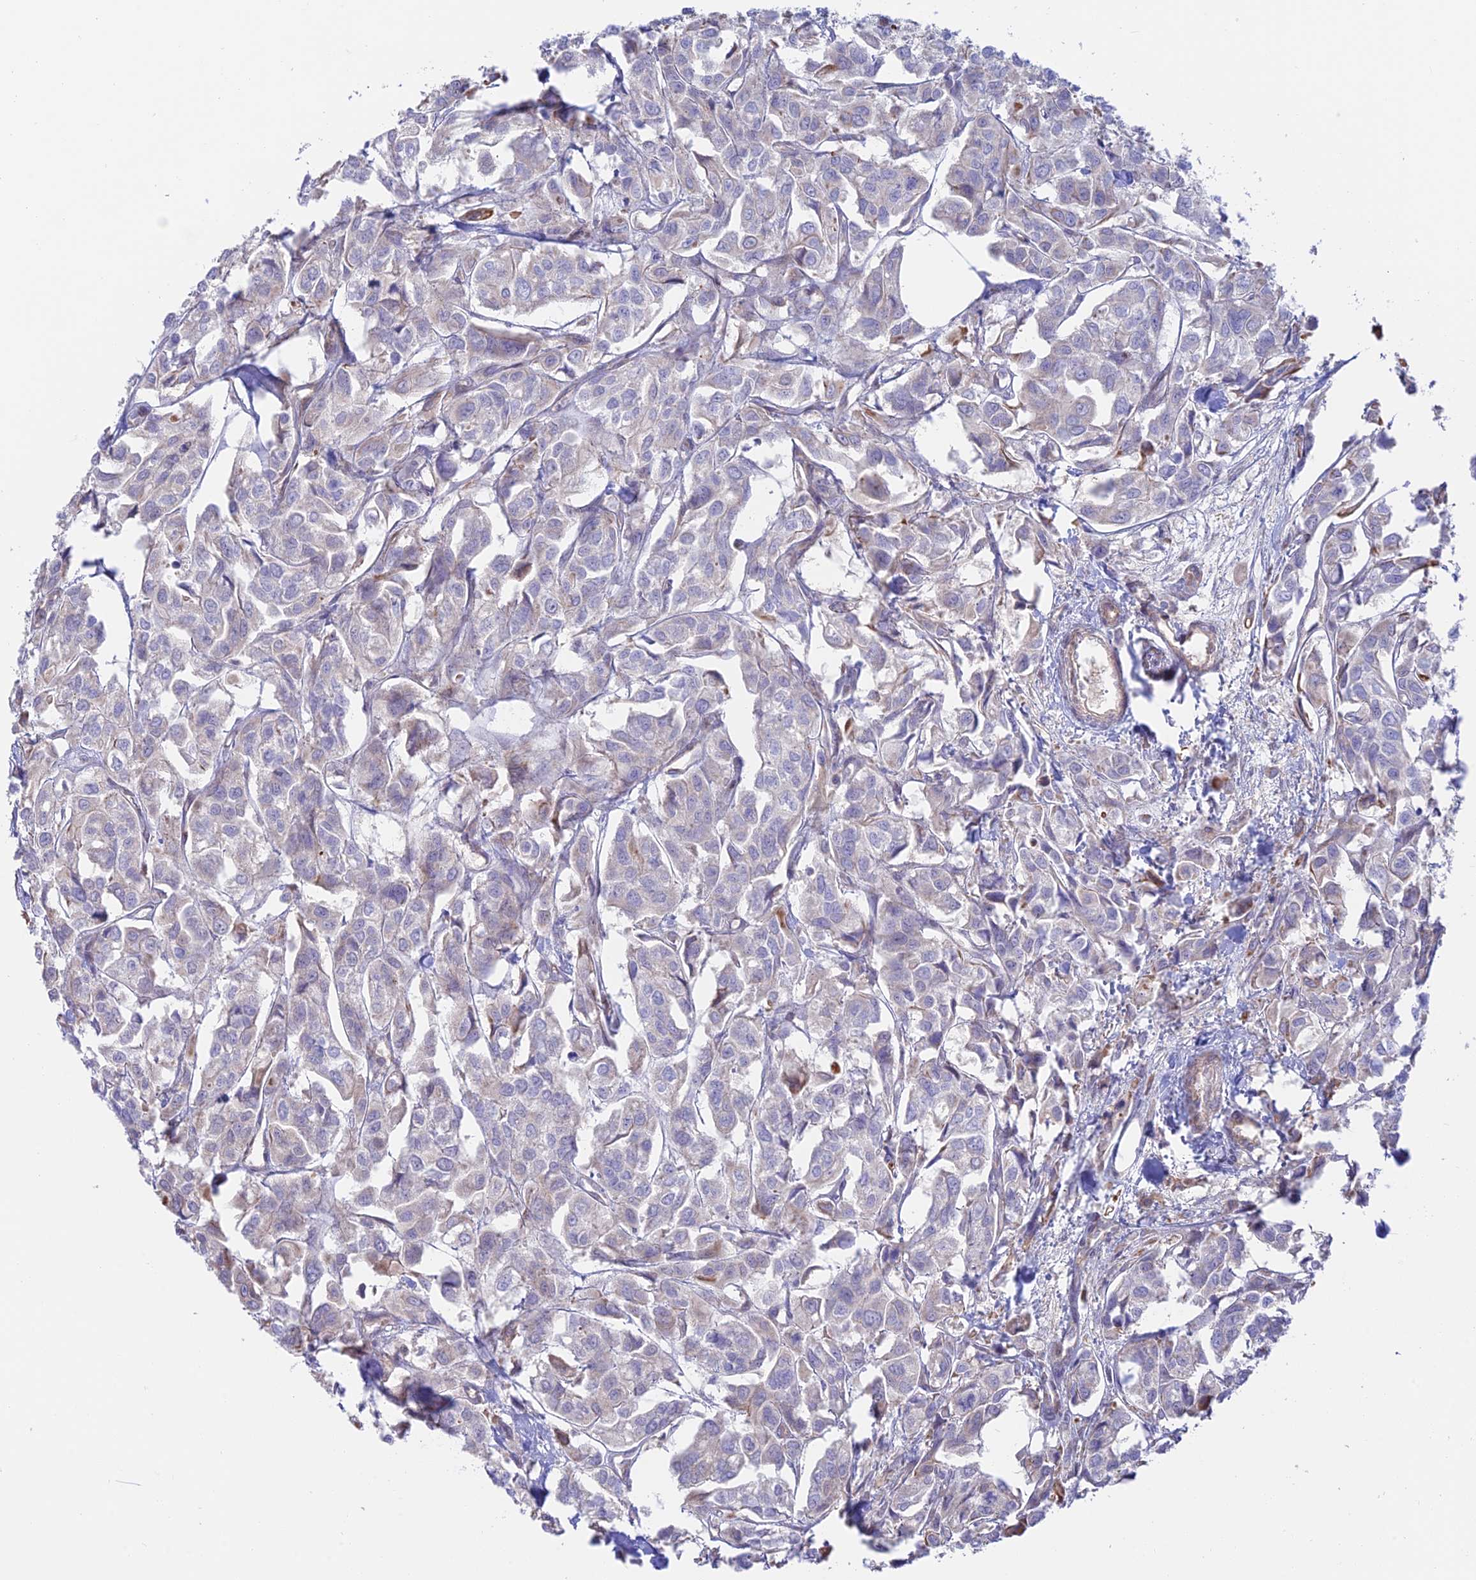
{"staining": {"intensity": "negative", "quantity": "none", "location": "none"}, "tissue": "urothelial cancer", "cell_type": "Tumor cells", "image_type": "cancer", "snomed": [{"axis": "morphology", "description": "Urothelial carcinoma, High grade"}, {"axis": "topography", "description": "Urinary bladder"}], "caption": "Immunohistochemistry histopathology image of human urothelial cancer stained for a protein (brown), which demonstrates no positivity in tumor cells. (DAB immunohistochemistry (IHC) with hematoxylin counter stain).", "gene": "KCNAB1", "patient": {"sex": "male", "age": 67}}